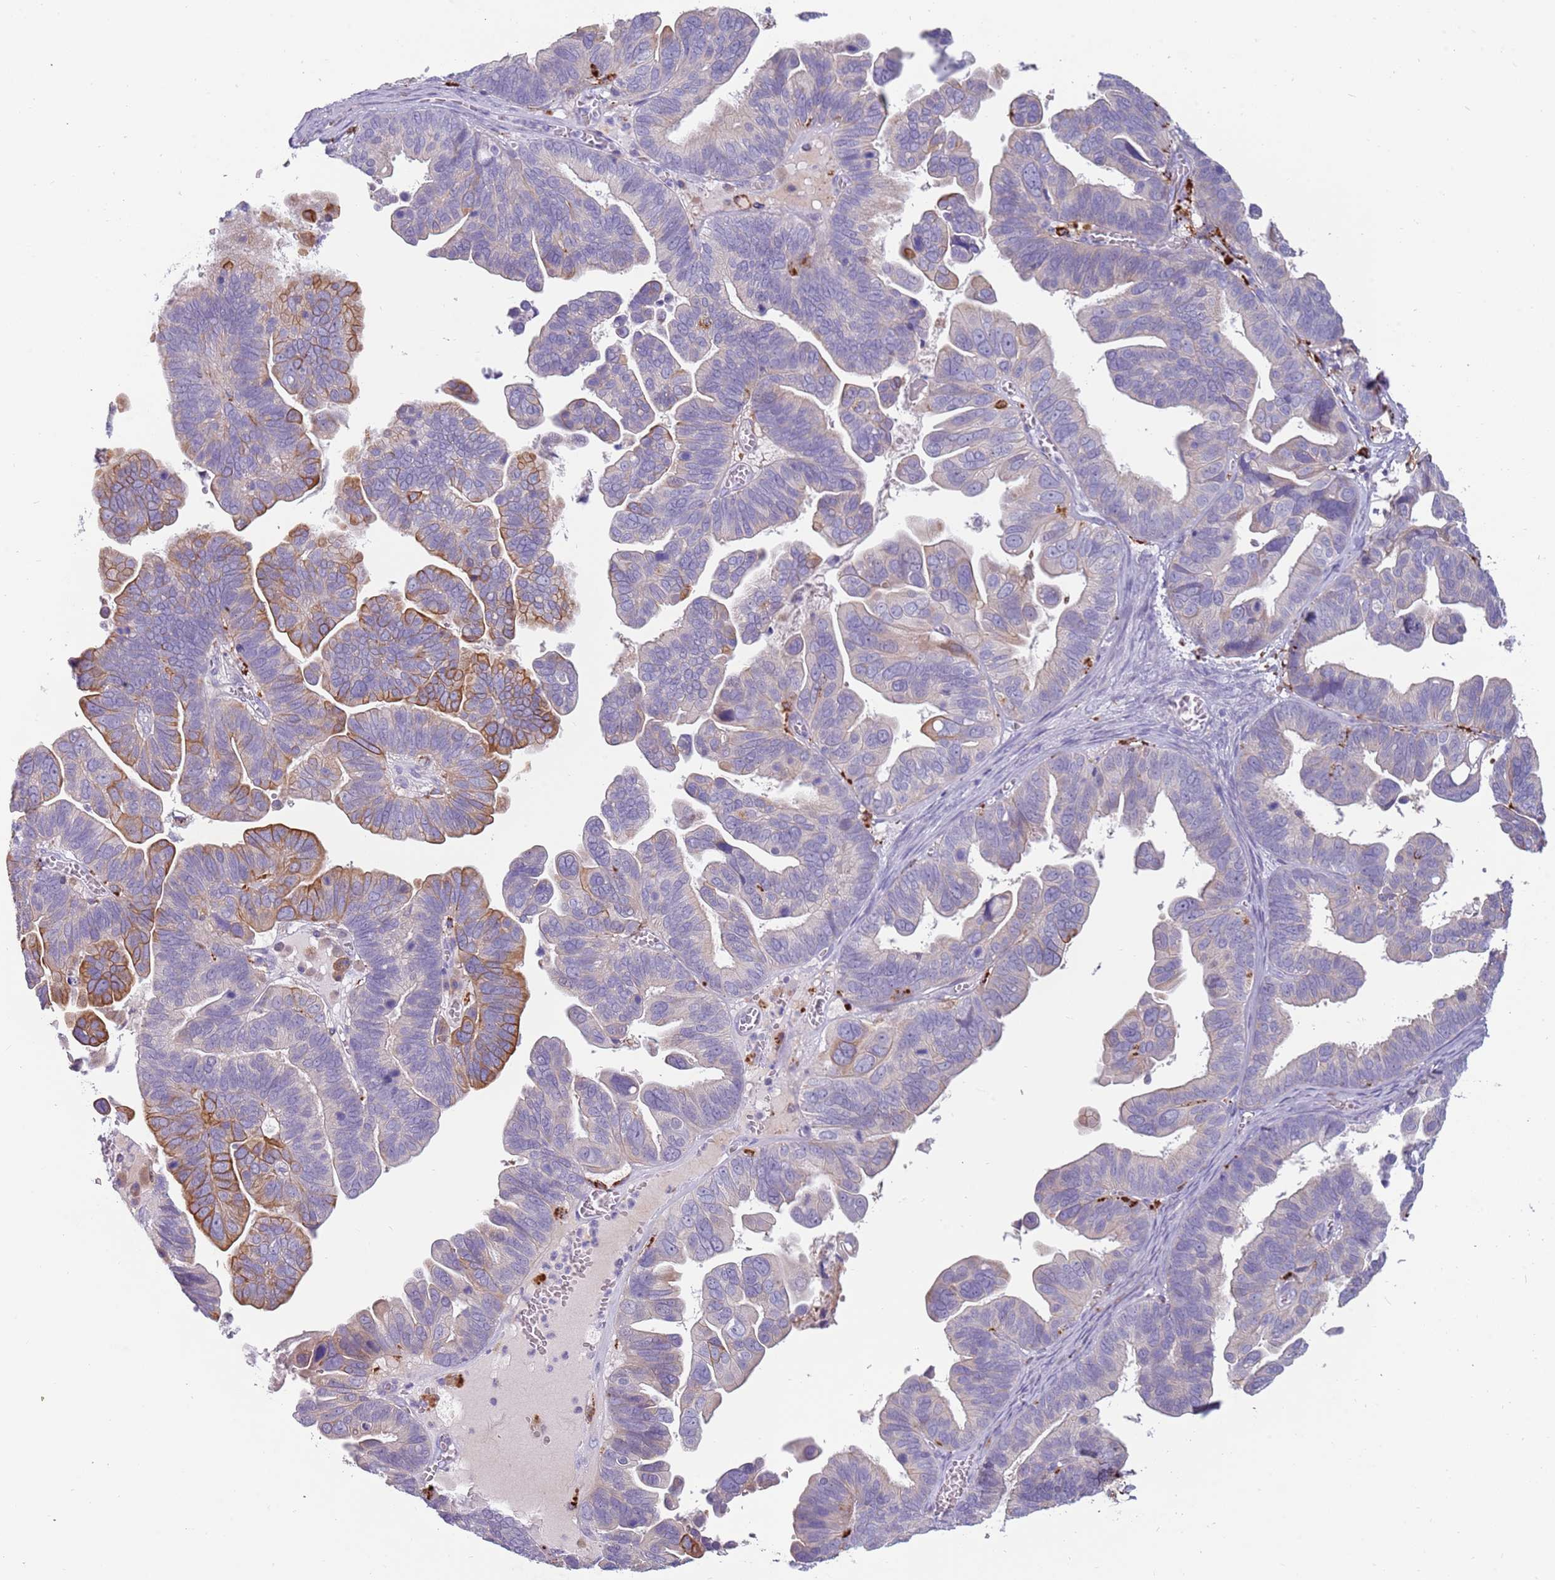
{"staining": {"intensity": "moderate", "quantity": "<25%", "location": "cytoplasmic/membranous"}, "tissue": "ovarian cancer", "cell_type": "Tumor cells", "image_type": "cancer", "snomed": [{"axis": "morphology", "description": "Cystadenocarcinoma, serous, NOS"}, {"axis": "topography", "description": "Ovary"}], "caption": "IHC of ovarian cancer exhibits low levels of moderate cytoplasmic/membranous expression in approximately <25% of tumor cells.", "gene": "NWD2", "patient": {"sex": "female", "age": 56}}